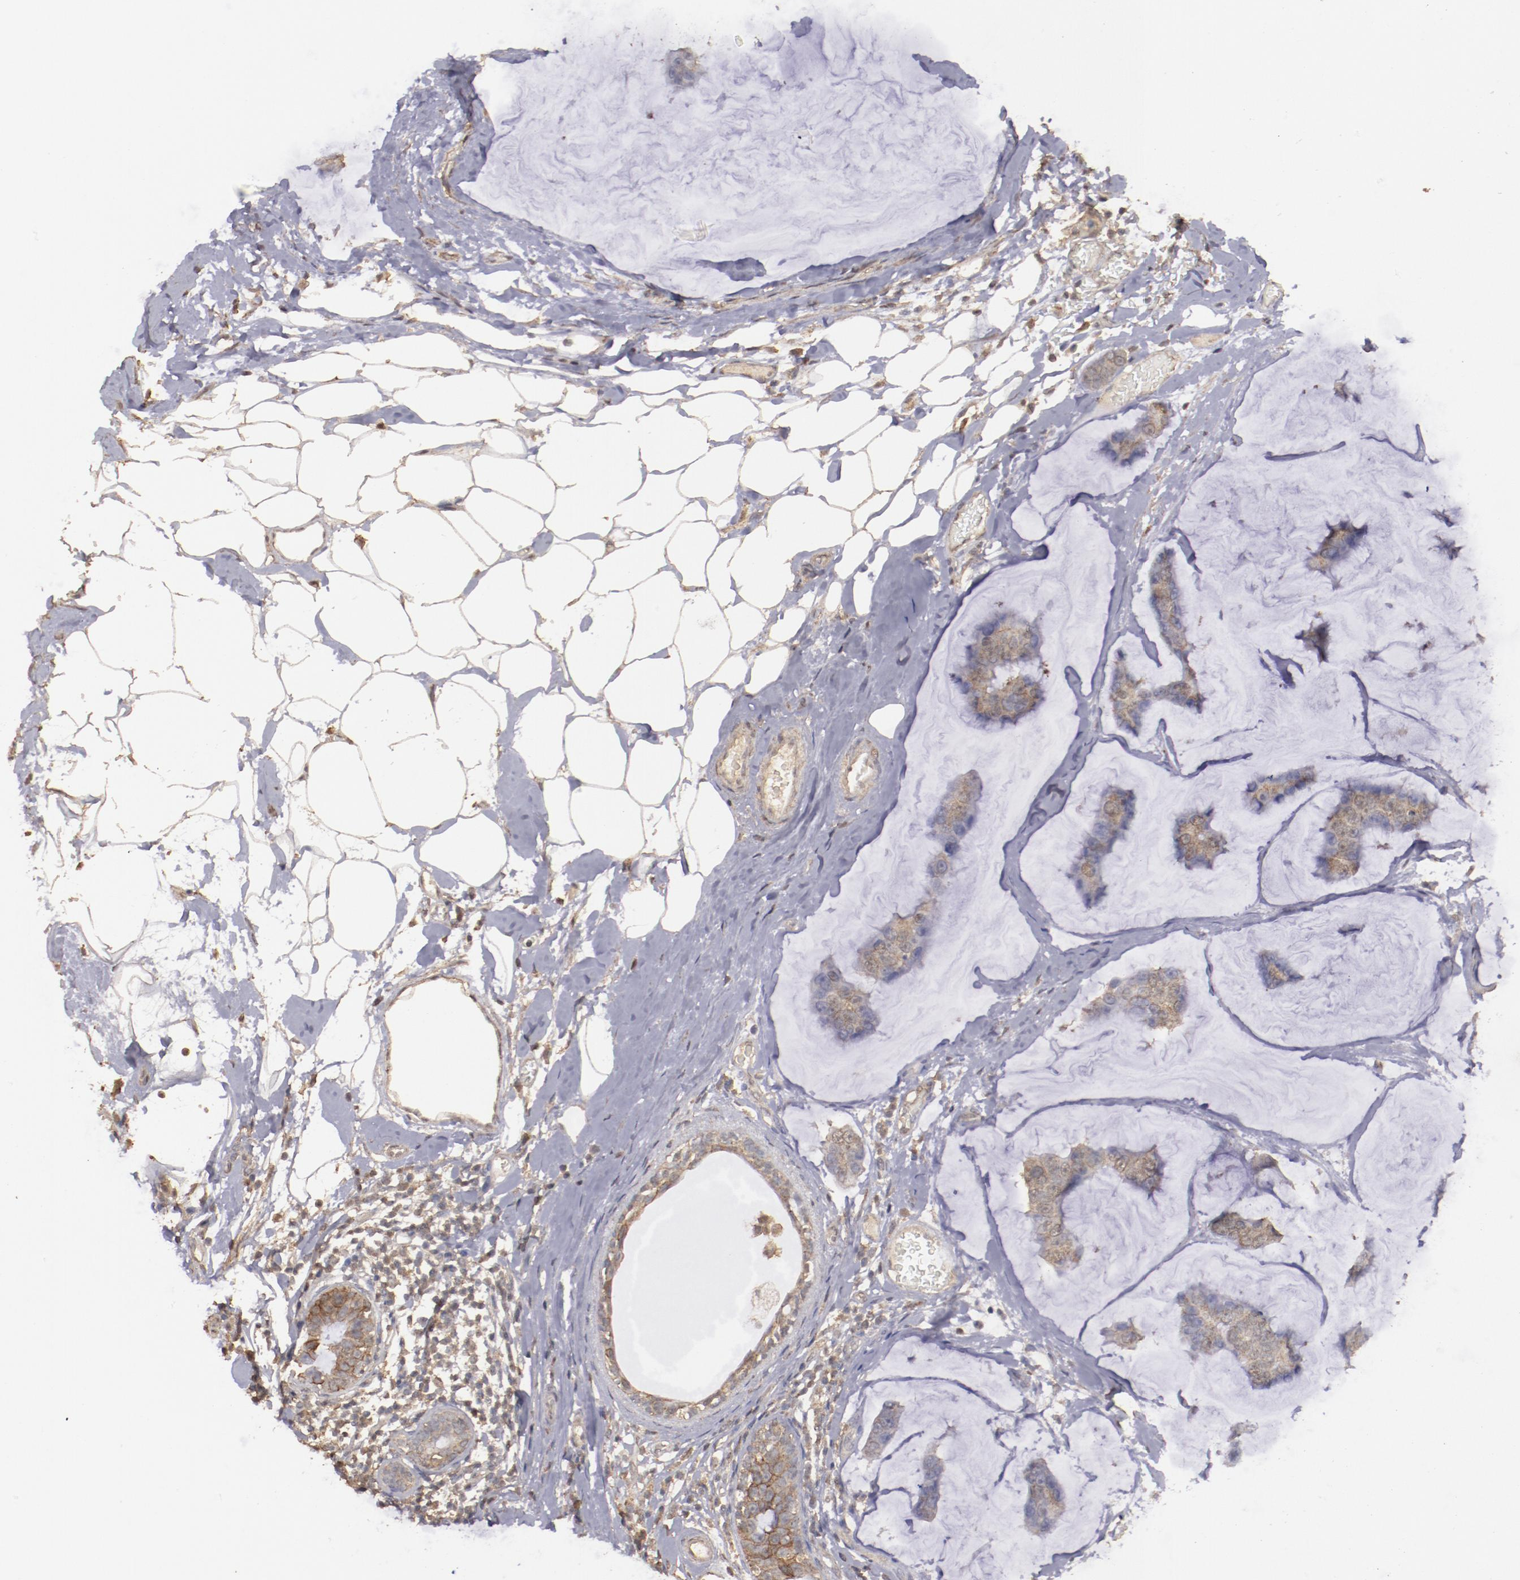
{"staining": {"intensity": "weak", "quantity": ">75%", "location": "cytoplasmic/membranous"}, "tissue": "breast cancer", "cell_type": "Tumor cells", "image_type": "cancer", "snomed": [{"axis": "morphology", "description": "Normal tissue, NOS"}, {"axis": "morphology", "description": "Duct carcinoma"}, {"axis": "topography", "description": "Breast"}], "caption": "This is a histology image of IHC staining of breast intraductal carcinoma, which shows weak expression in the cytoplasmic/membranous of tumor cells.", "gene": "FAT1", "patient": {"sex": "female", "age": 50}}